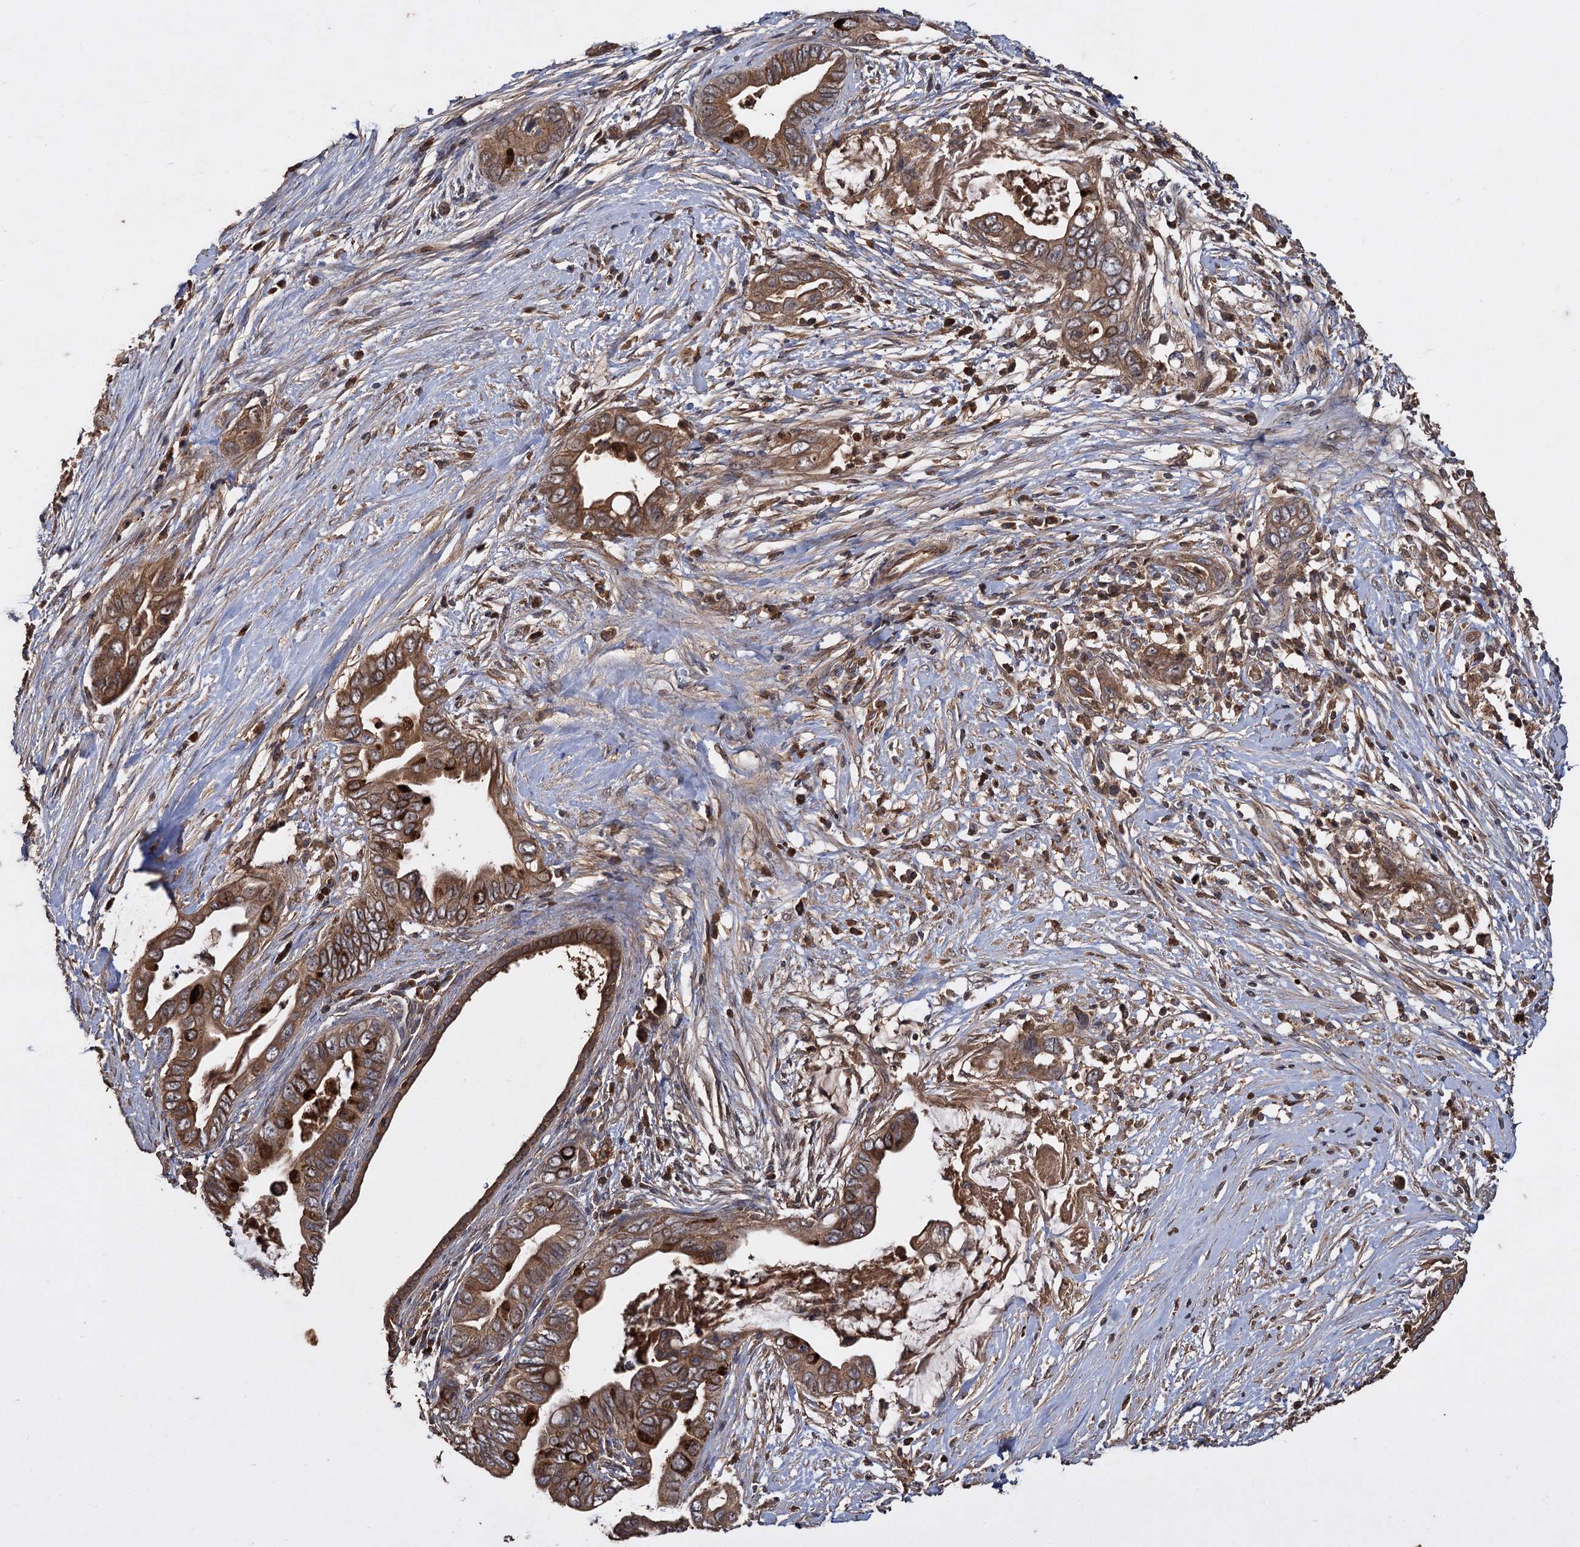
{"staining": {"intensity": "moderate", "quantity": ">75%", "location": "cytoplasmic/membranous"}, "tissue": "pancreatic cancer", "cell_type": "Tumor cells", "image_type": "cancer", "snomed": [{"axis": "morphology", "description": "Adenocarcinoma, NOS"}, {"axis": "topography", "description": "Pancreas"}], "caption": "Protein expression by IHC reveals moderate cytoplasmic/membranous staining in about >75% of tumor cells in pancreatic cancer (adenocarcinoma).", "gene": "GCLC", "patient": {"sex": "male", "age": 75}}